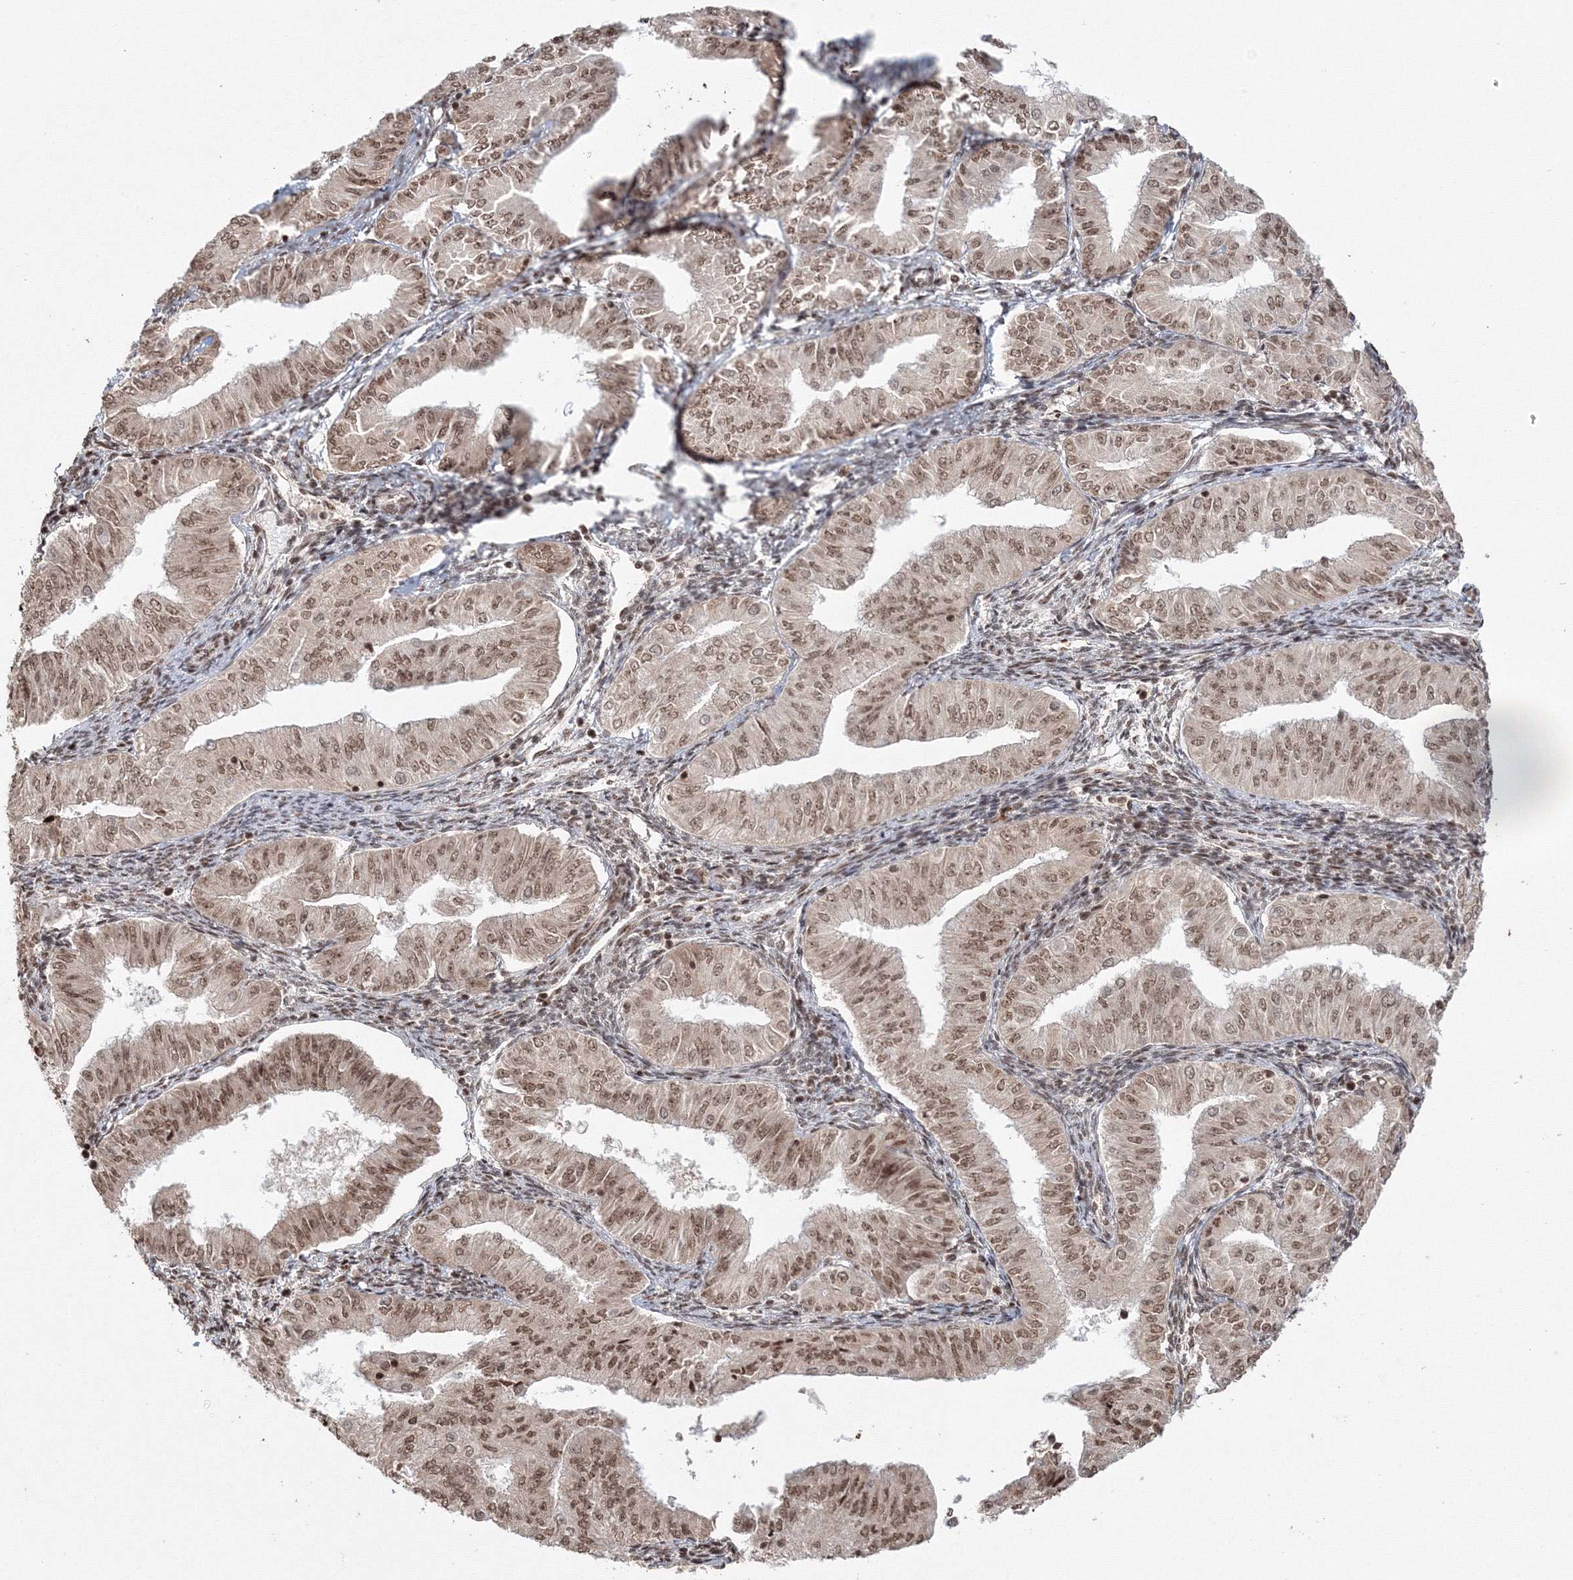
{"staining": {"intensity": "moderate", "quantity": ">75%", "location": "nuclear"}, "tissue": "endometrial cancer", "cell_type": "Tumor cells", "image_type": "cancer", "snomed": [{"axis": "morphology", "description": "Normal tissue, NOS"}, {"axis": "morphology", "description": "Adenocarcinoma, NOS"}, {"axis": "topography", "description": "Endometrium"}], "caption": "Immunohistochemical staining of endometrial cancer (adenocarcinoma) exhibits medium levels of moderate nuclear protein positivity in approximately >75% of tumor cells.", "gene": "KIF20A", "patient": {"sex": "female", "age": 53}}